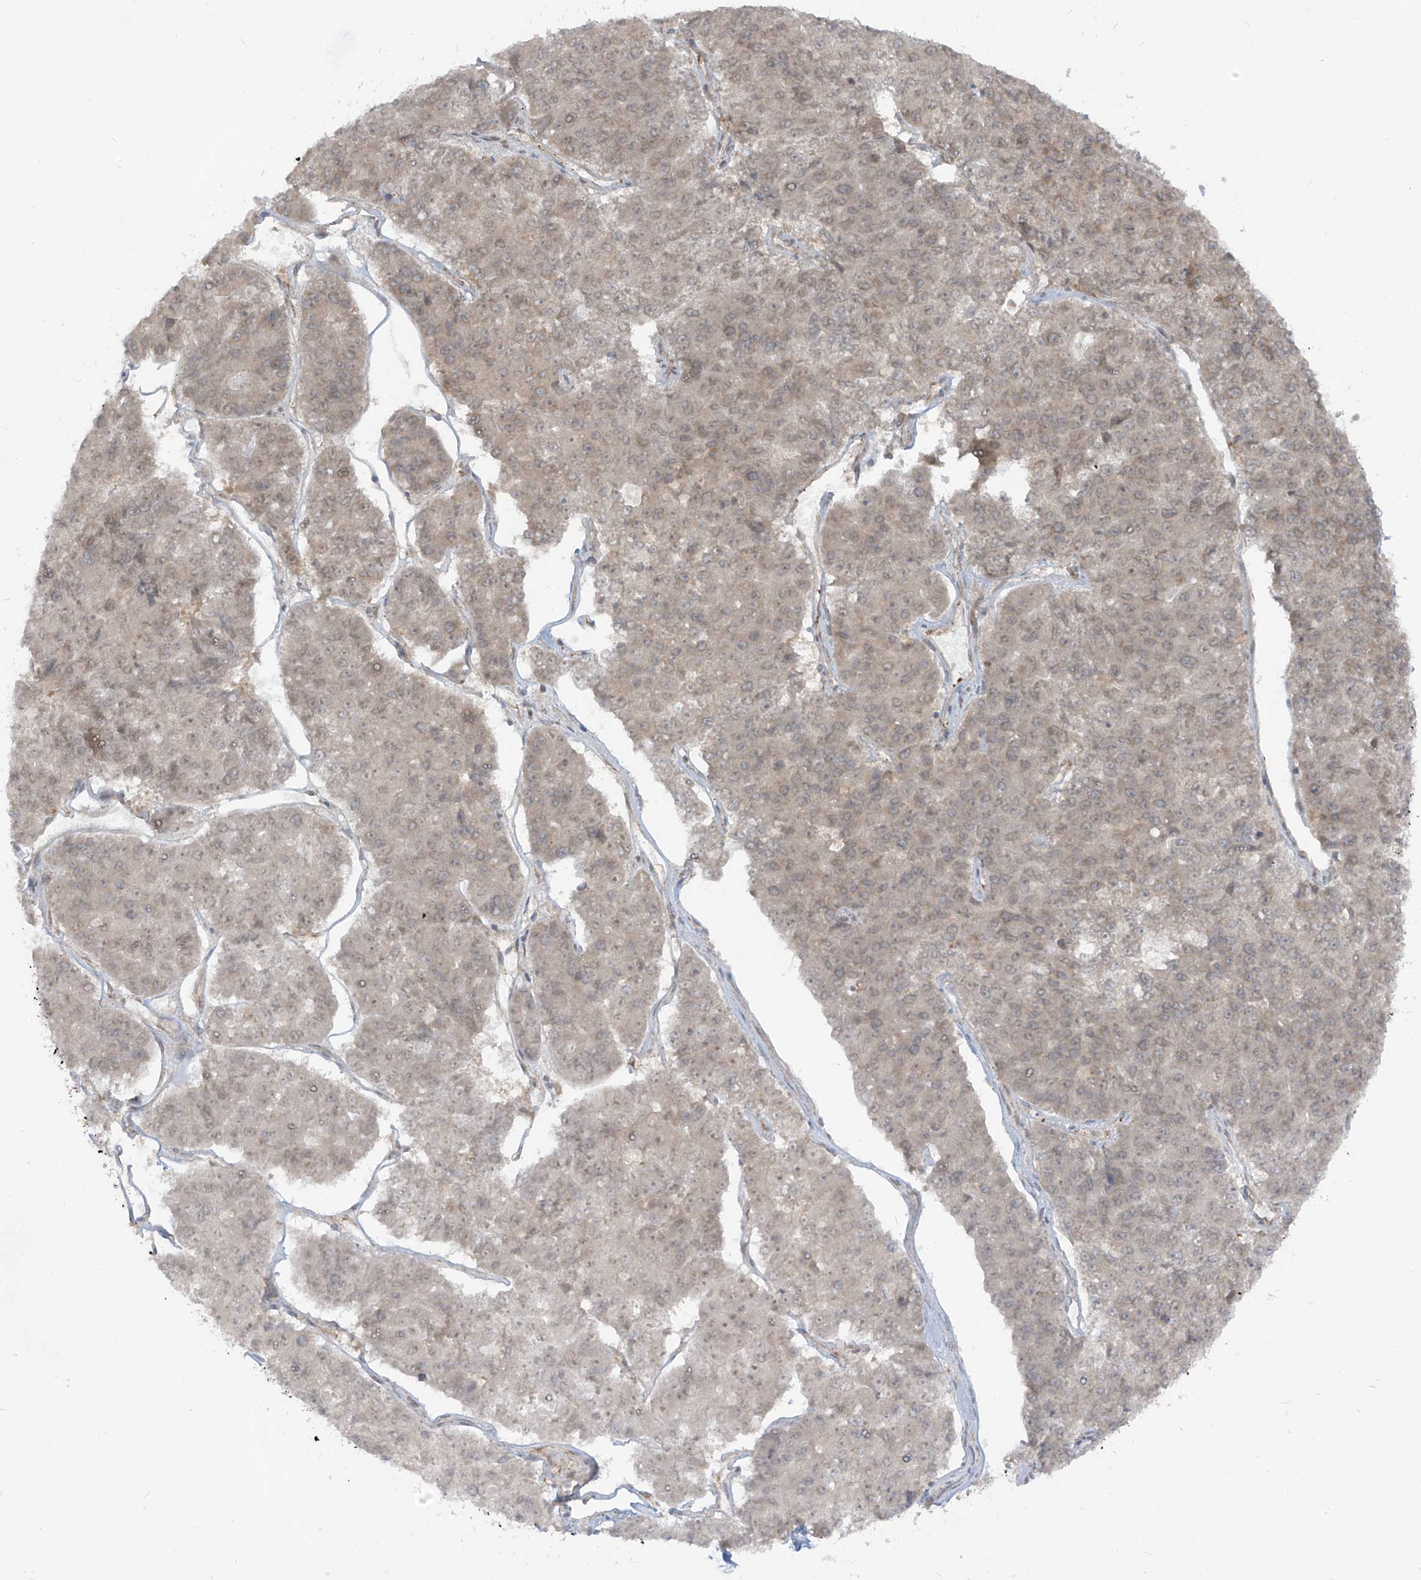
{"staining": {"intensity": "negative", "quantity": "none", "location": "none"}, "tissue": "pancreatic cancer", "cell_type": "Tumor cells", "image_type": "cancer", "snomed": [{"axis": "morphology", "description": "Adenocarcinoma, NOS"}, {"axis": "topography", "description": "Pancreas"}], "caption": "Protein analysis of adenocarcinoma (pancreatic) exhibits no significant expression in tumor cells.", "gene": "TRIM67", "patient": {"sex": "male", "age": 50}}